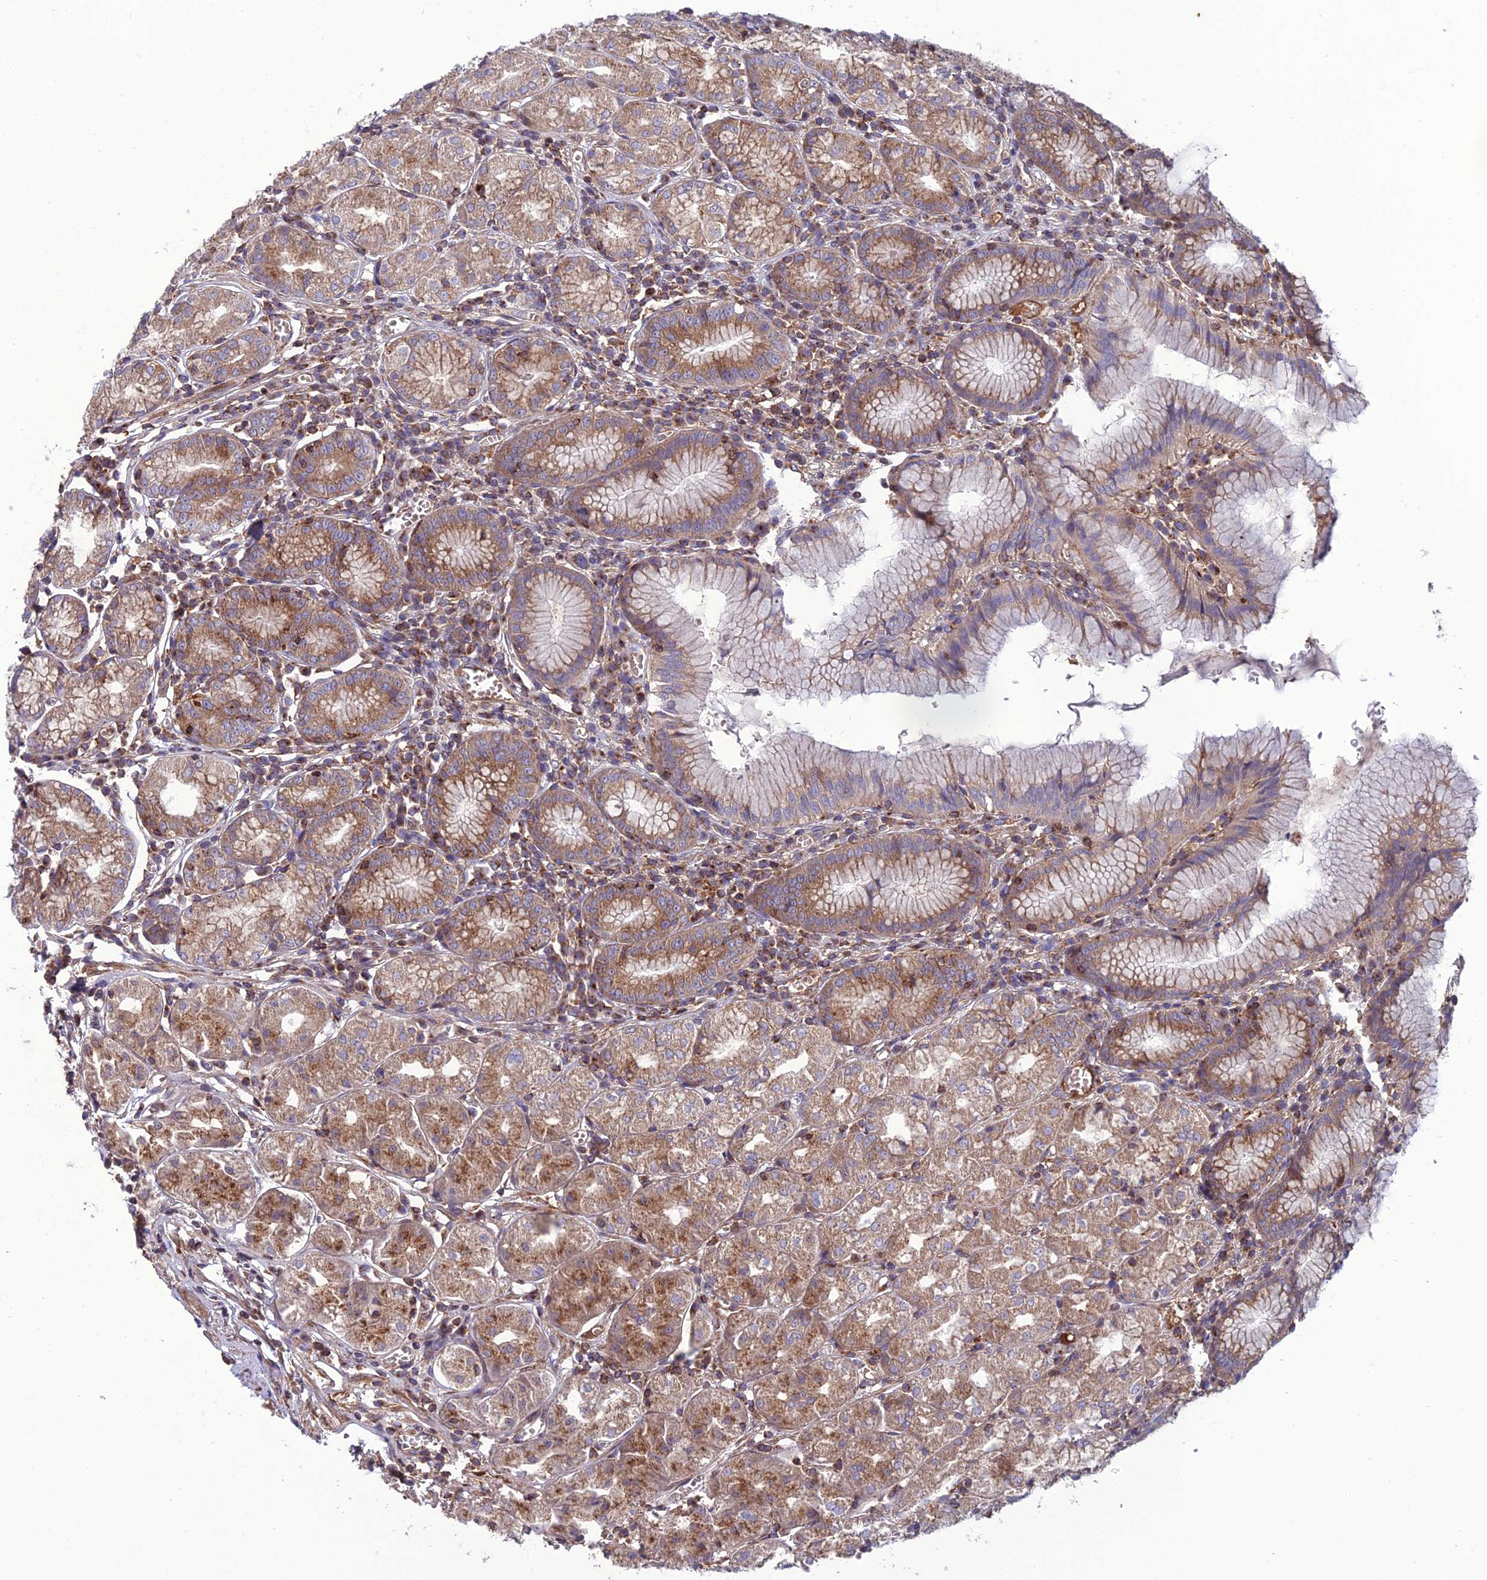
{"staining": {"intensity": "moderate", "quantity": ">75%", "location": "cytoplasmic/membranous"}, "tissue": "stomach", "cell_type": "Glandular cells", "image_type": "normal", "snomed": [{"axis": "morphology", "description": "Normal tissue, NOS"}, {"axis": "topography", "description": "Stomach"}], "caption": "Immunohistochemical staining of unremarkable stomach shows medium levels of moderate cytoplasmic/membranous expression in approximately >75% of glandular cells.", "gene": "LNPEP", "patient": {"sex": "male", "age": 55}}